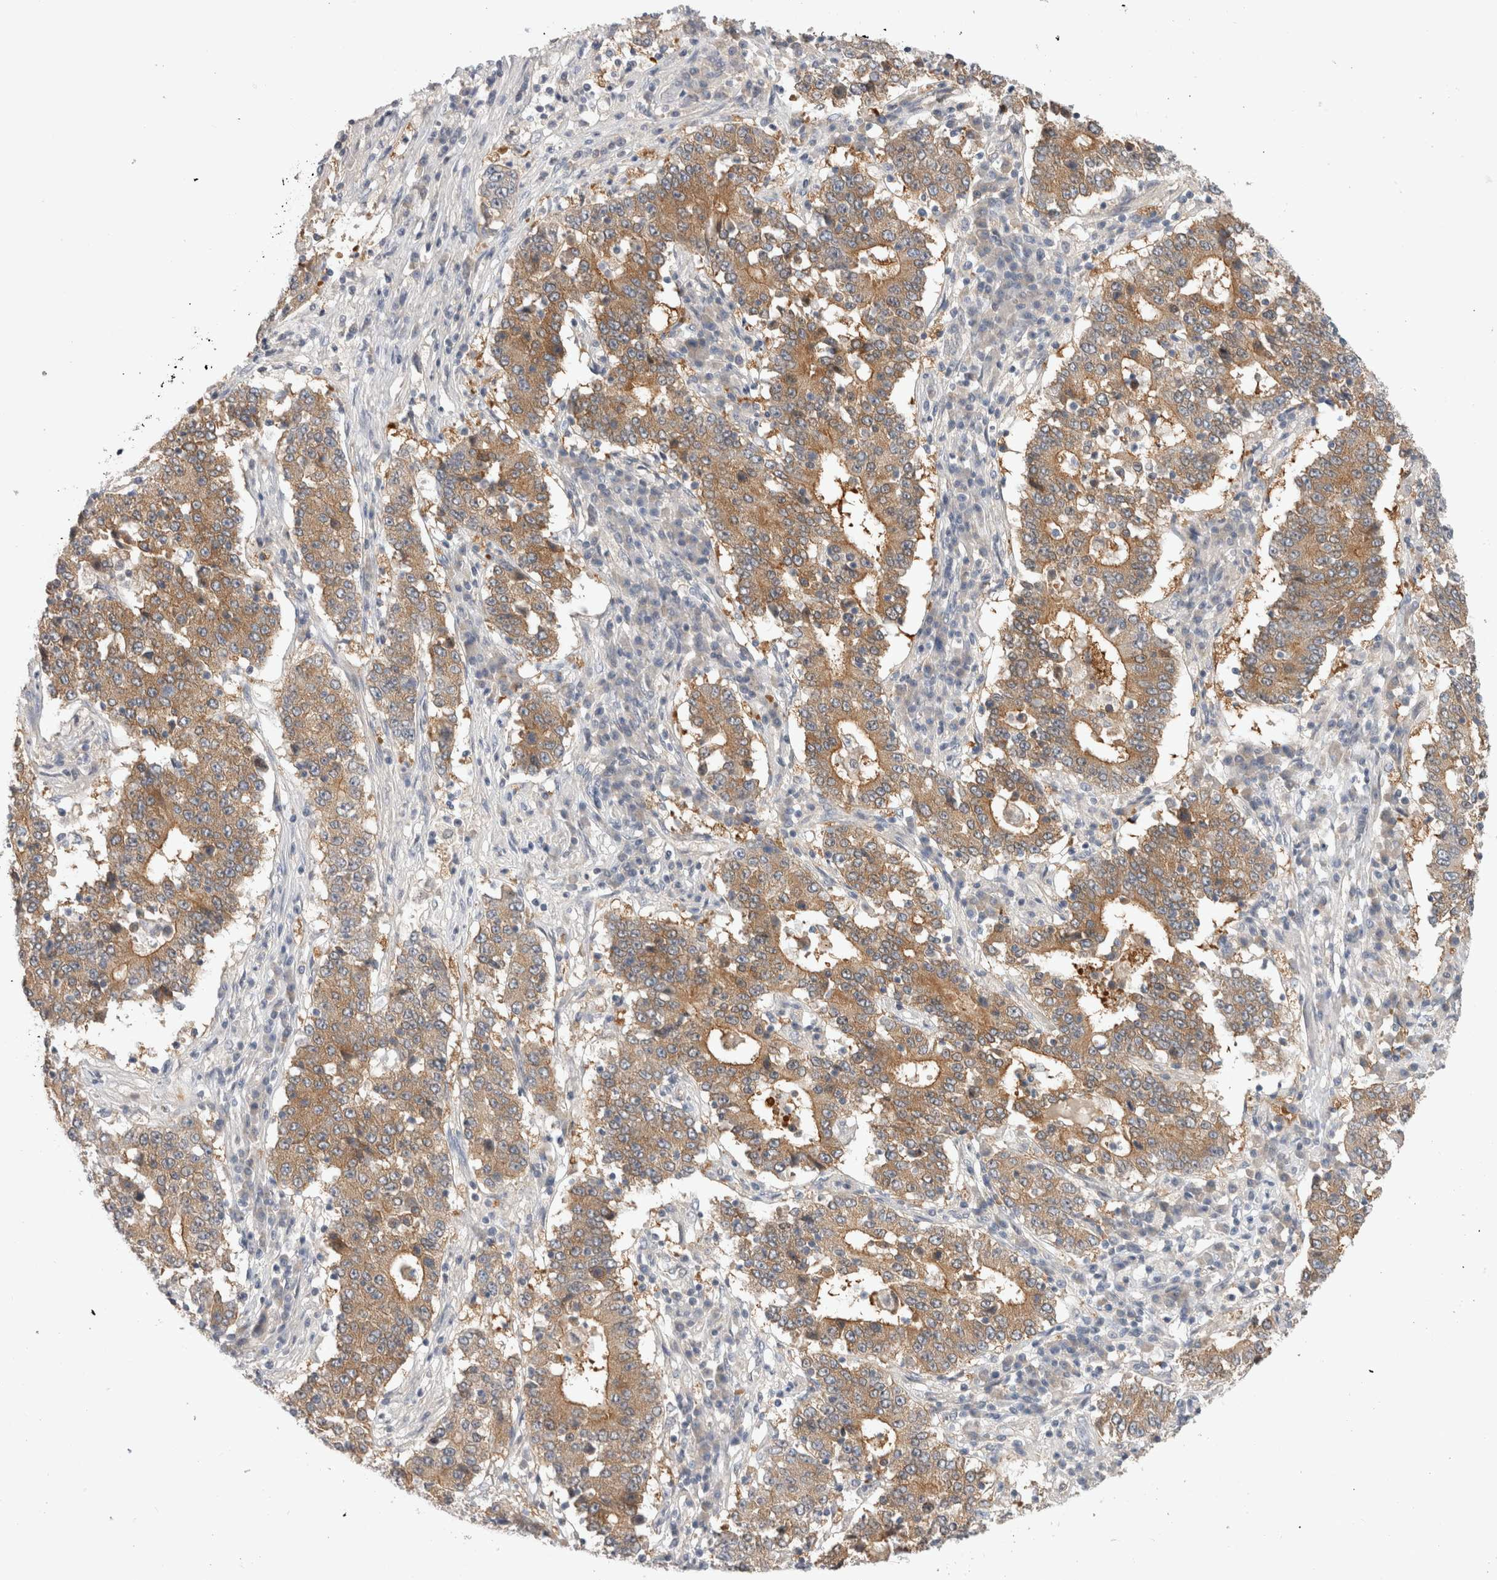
{"staining": {"intensity": "moderate", "quantity": ">75%", "location": "cytoplasmic/membranous"}, "tissue": "stomach cancer", "cell_type": "Tumor cells", "image_type": "cancer", "snomed": [{"axis": "morphology", "description": "Adenocarcinoma, NOS"}, {"axis": "topography", "description": "Stomach"}], "caption": "Stomach adenocarcinoma stained for a protein displays moderate cytoplasmic/membranous positivity in tumor cells. (Stains: DAB (3,3'-diaminobenzidine) in brown, nuclei in blue, Microscopy: brightfield microscopy at high magnification).", "gene": "CERS3", "patient": {"sex": "male", "age": 59}}